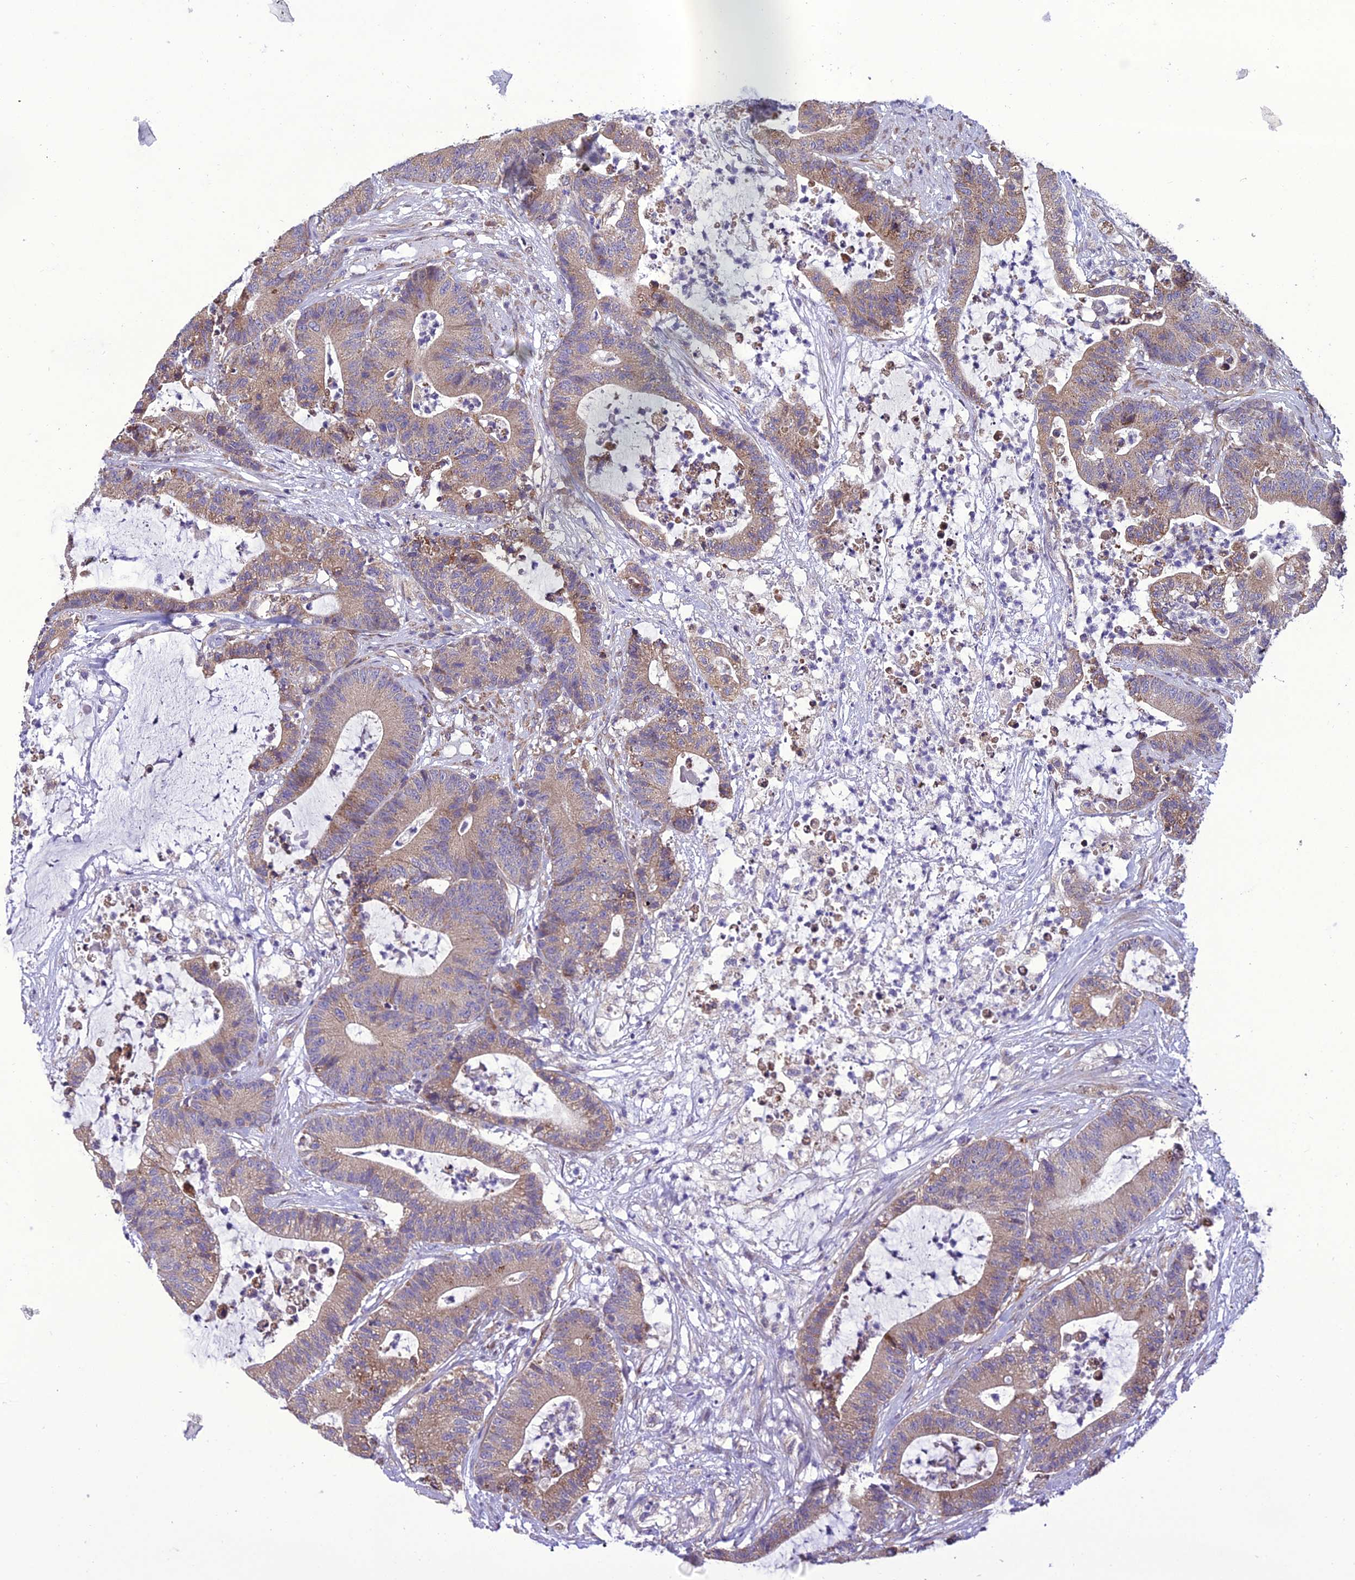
{"staining": {"intensity": "weak", "quantity": ">75%", "location": "cytoplasmic/membranous"}, "tissue": "colorectal cancer", "cell_type": "Tumor cells", "image_type": "cancer", "snomed": [{"axis": "morphology", "description": "Adenocarcinoma, NOS"}, {"axis": "topography", "description": "Colon"}], "caption": "This is a photomicrograph of immunohistochemistry (IHC) staining of colorectal cancer, which shows weak staining in the cytoplasmic/membranous of tumor cells.", "gene": "GIMAP1", "patient": {"sex": "female", "age": 84}}